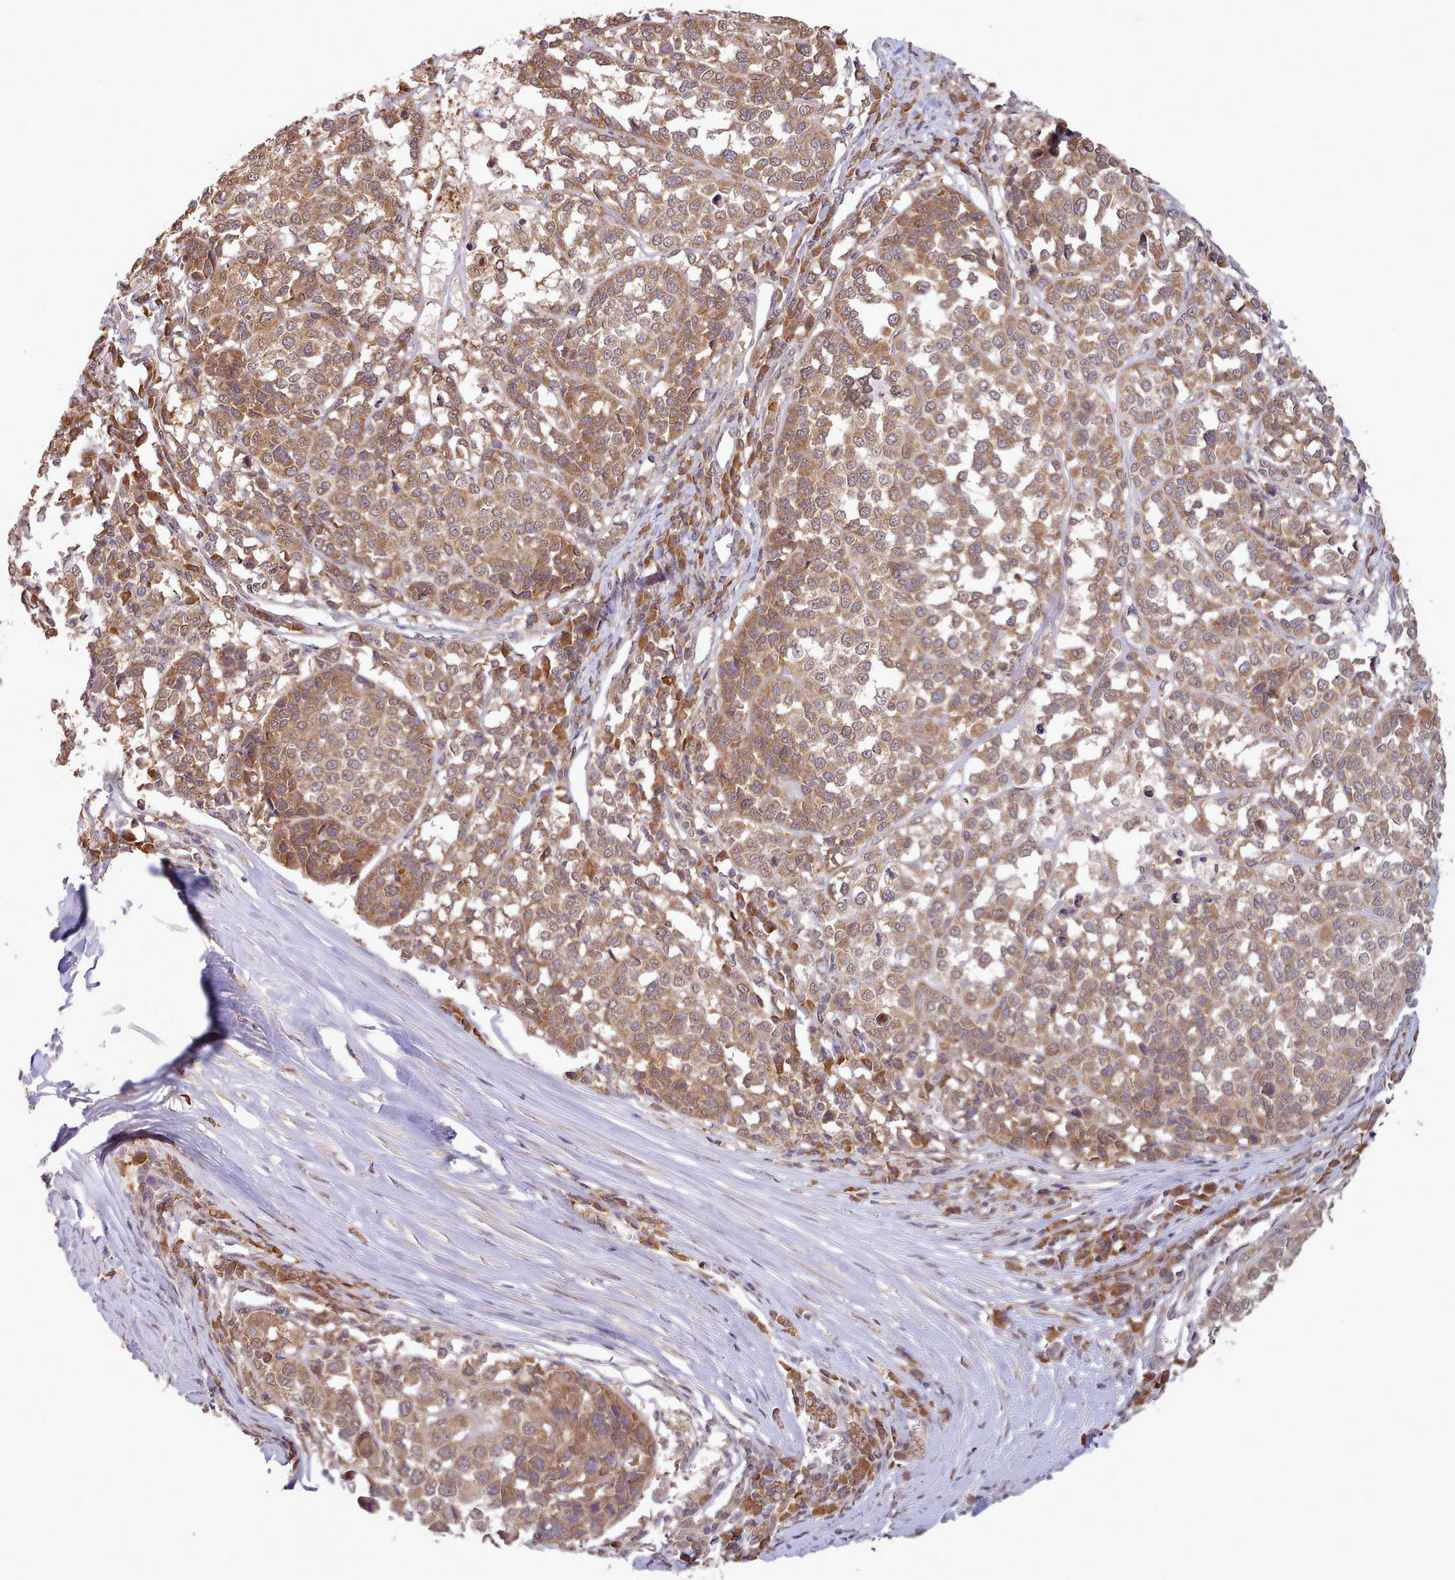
{"staining": {"intensity": "moderate", "quantity": ">75%", "location": "cytoplasmic/membranous"}, "tissue": "melanoma", "cell_type": "Tumor cells", "image_type": "cancer", "snomed": [{"axis": "morphology", "description": "Malignant melanoma, Metastatic site"}, {"axis": "topography", "description": "Lymph node"}], "caption": "Melanoma stained with a brown dye shows moderate cytoplasmic/membranous positive positivity in about >75% of tumor cells.", "gene": "PIP4P1", "patient": {"sex": "male", "age": 44}}